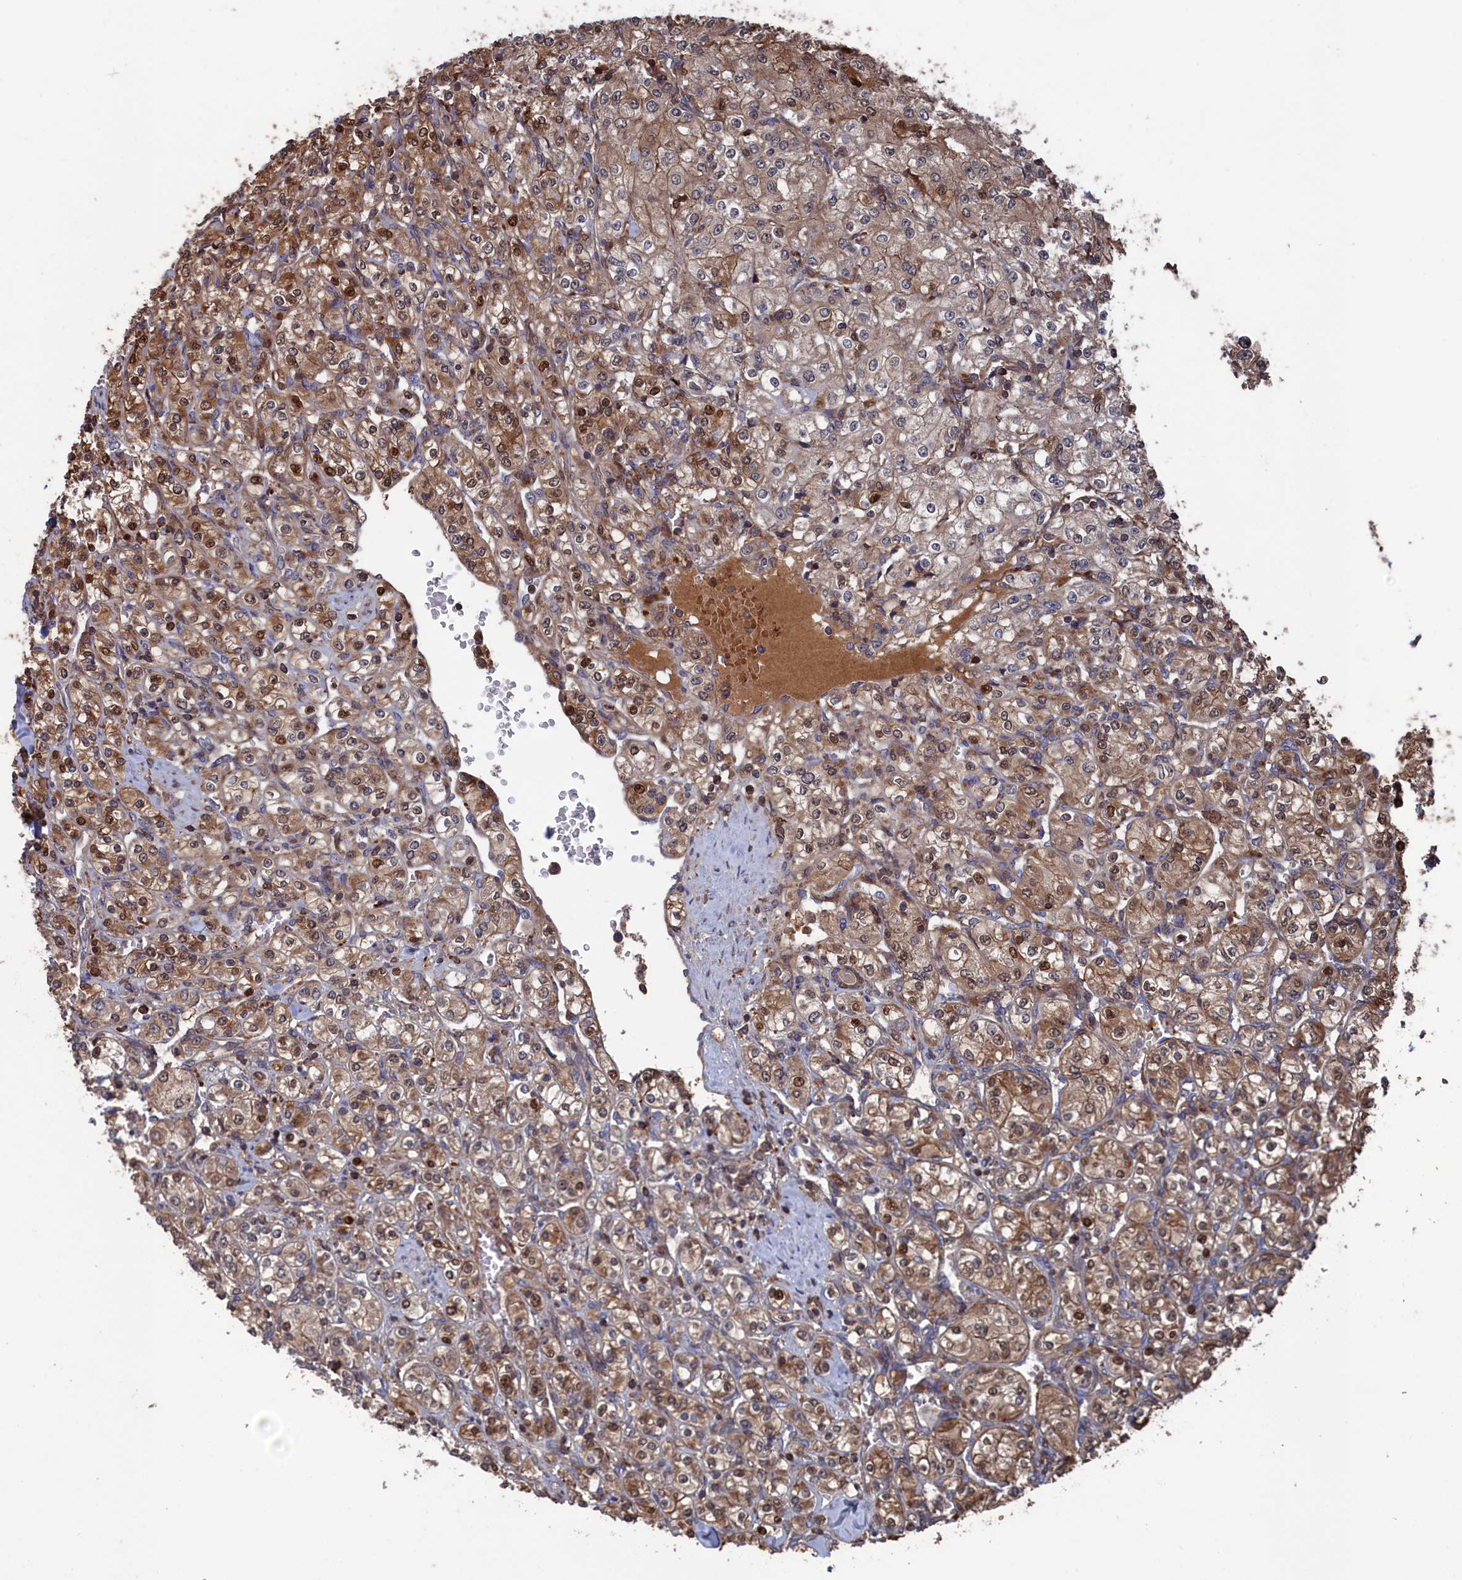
{"staining": {"intensity": "moderate", "quantity": "25%-75%", "location": "cytoplasmic/membranous,nuclear"}, "tissue": "renal cancer", "cell_type": "Tumor cells", "image_type": "cancer", "snomed": [{"axis": "morphology", "description": "Adenocarcinoma, NOS"}, {"axis": "topography", "description": "Kidney"}], "caption": "Immunohistochemical staining of human renal cancer demonstrates moderate cytoplasmic/membranous and nuclear protein positivity in approximately 25%-75% of tumor cells. Ihc stains the protein in brown and the nuclei are stained blue.", "gene": "PLA2G15", "patient": {"sex": "male", "age": 77}}